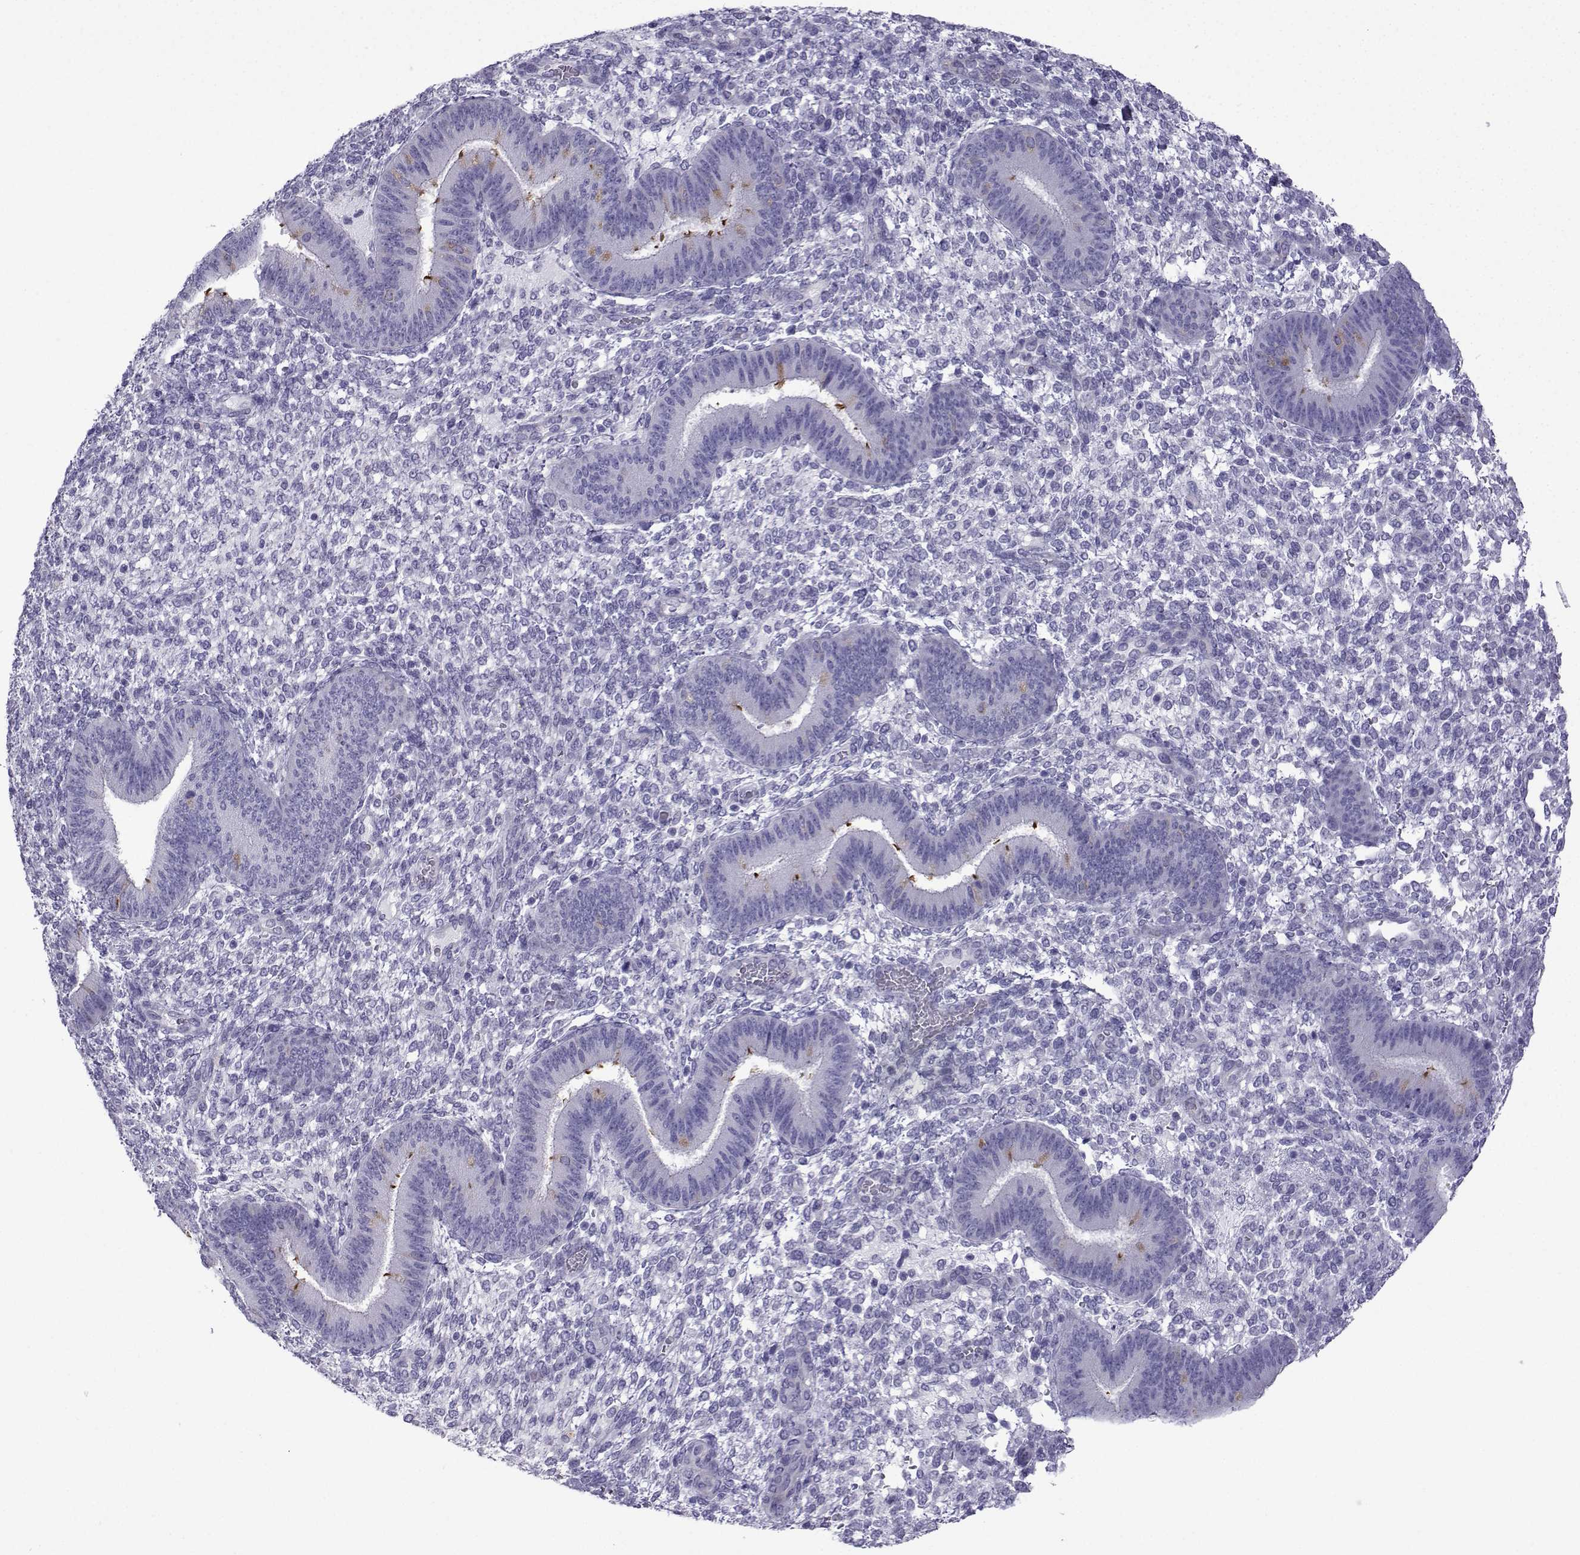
{"staining": {"intensity": "negative", "quantity": "none", "location": "none"}, "tissue": "endometrium", "cell_type": "Cells in endometrial stroma", "image_type": "normal", "snomed": [{"axis": "morphology", "description": "Normal tissue, NOS"}, {"axis": "topography", "description": "Endometrium"}], "caption": "An IHC image of normal endometrium is shown. There is no staining in cells in endometrial stroma of endometrium. Brightfield microscopy of IHC stained with DAB (3,3'-diaminobenzidine) (brown) and hematoxylin (blue), captured at high magnification.", "gene": "CFAP70", "patient": {"sex": "female", "age": 39}}